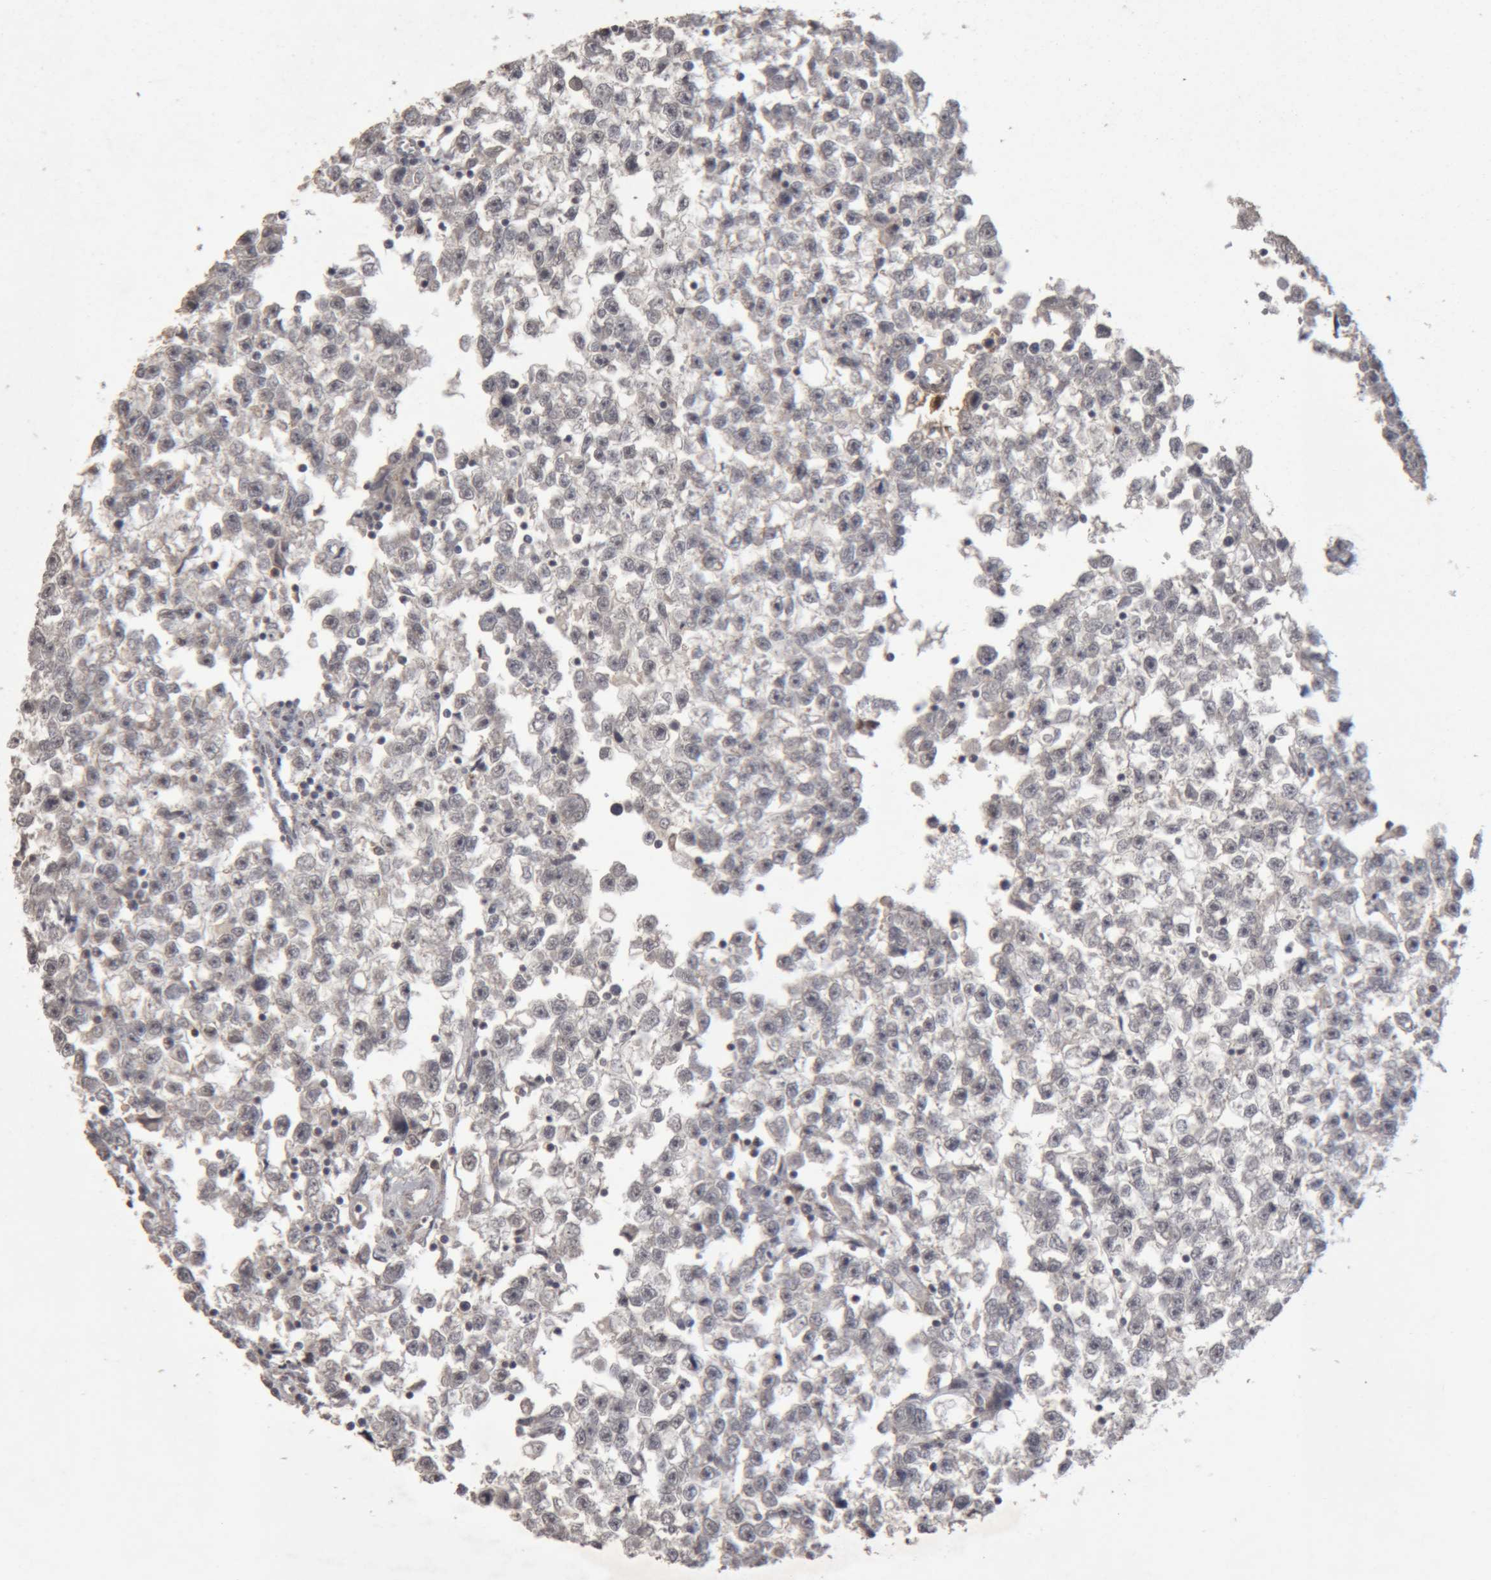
{"staining": {"intensity": "negative", "quantity": "none", "location": "none"}, "tissue": "testis cancer", "cell_type": "Tumor cells", "image_type": "cancer", "snomed": [{"axis": "morphology", "description": "Seminoma, NOS"}, {"axis": "morphology", "description": "Carcinoma, Embryonal, NOS"}, {"axis": "topography", "description": "Testis"}], "caption": "High power microscopy micrograph of an immunohistochemistry photomicrograph of seminoma (testis), revealing no significant staining in tumor cells.", "gene": "MEP1A", "patient": {"sex": "male", "age": 51}}